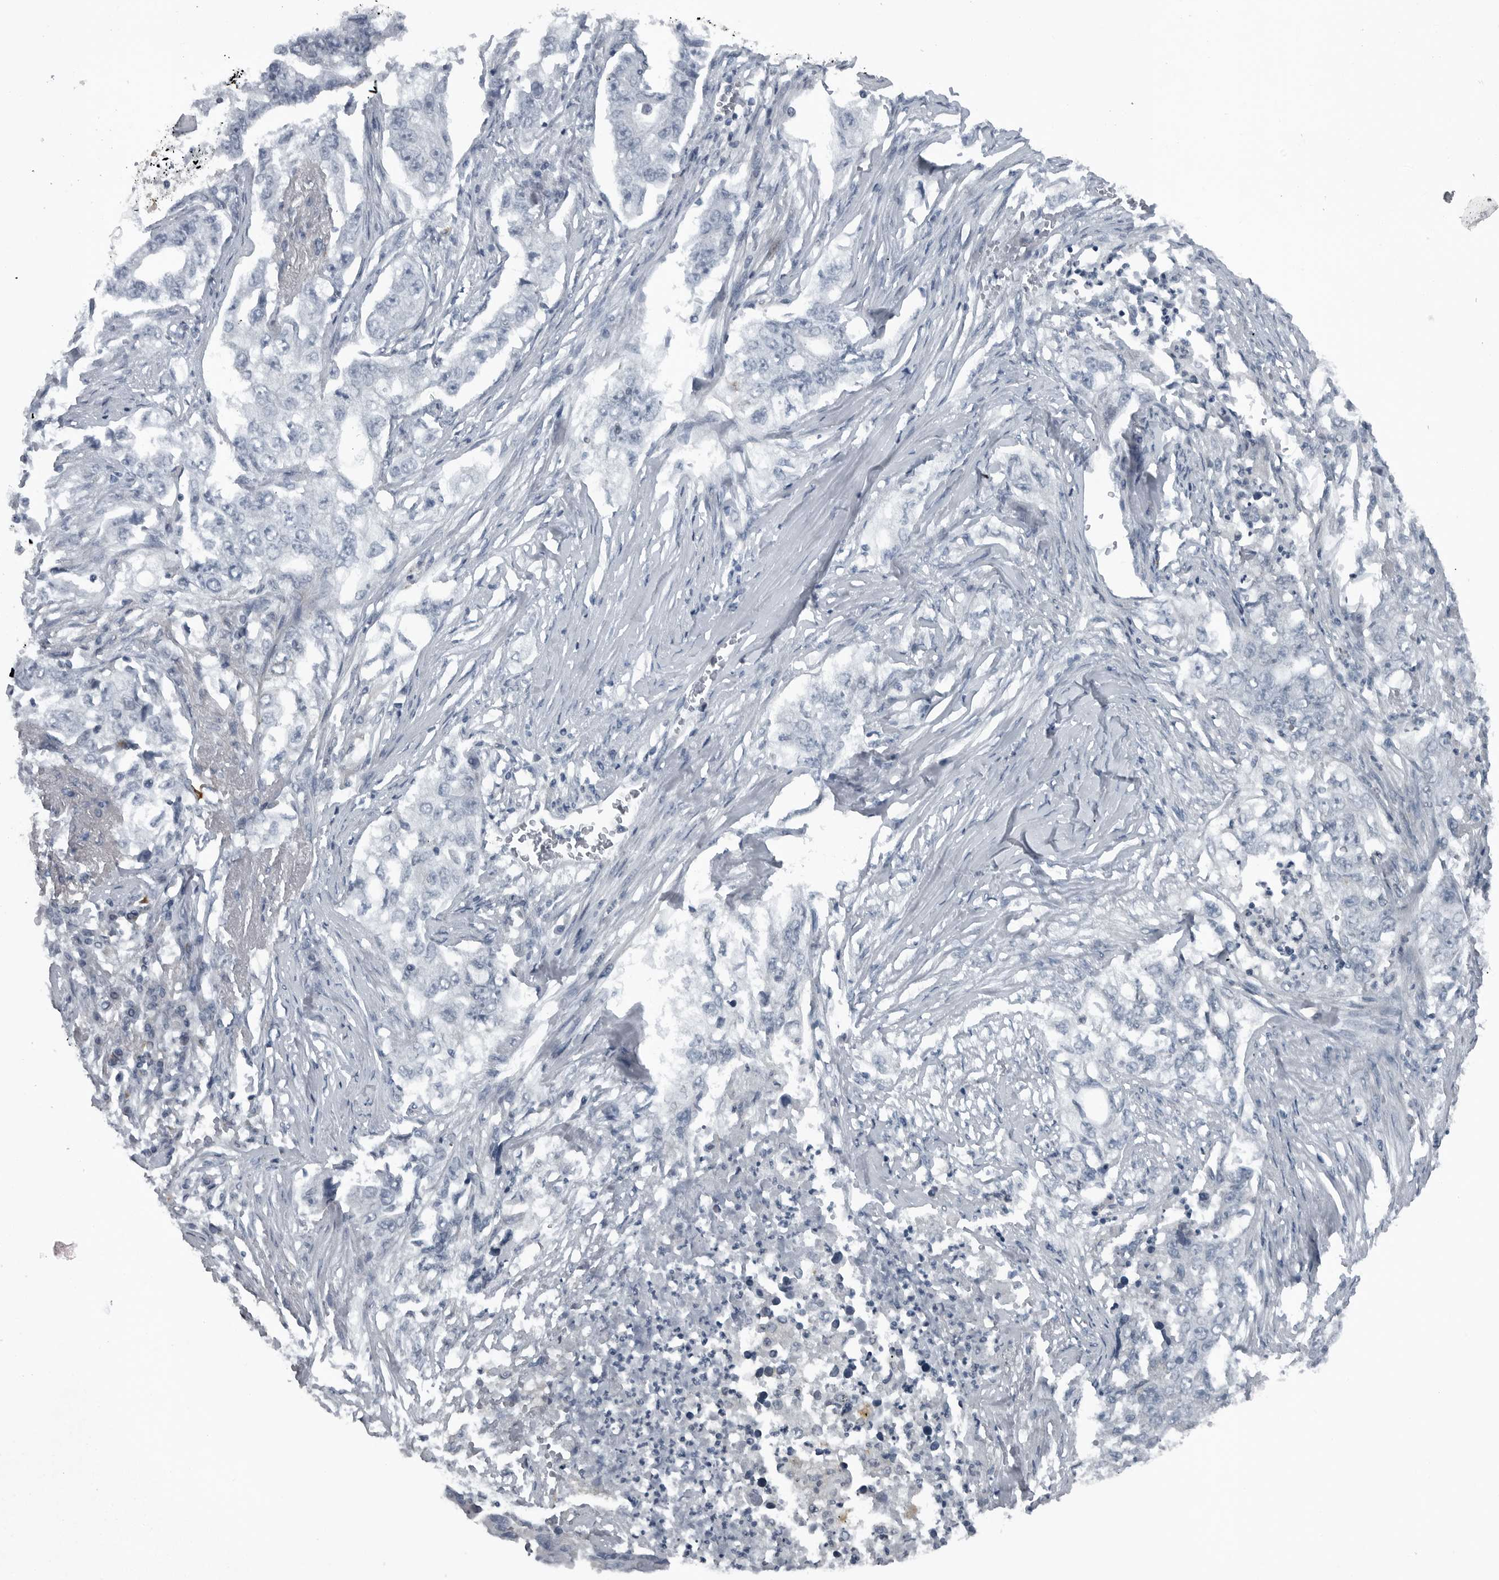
{"staining": {"intensity": "negative", "quantity": "none", "location": "none"}, "tissue": "lung cancer", "cell_type": "Tumor cells", "image_type": "cancer", "snomed": [{"axis": "morphology", "description": "Adenocarcinoma, NOS"}, {"axis": "topography", "description": "Lung"}], "caption": "This is a image of IHC staining of lung adenocarcinoma, which shows no expression in tumor cells.", "gene": "GAK", "patient": {"sex": "female", "age": 51}}